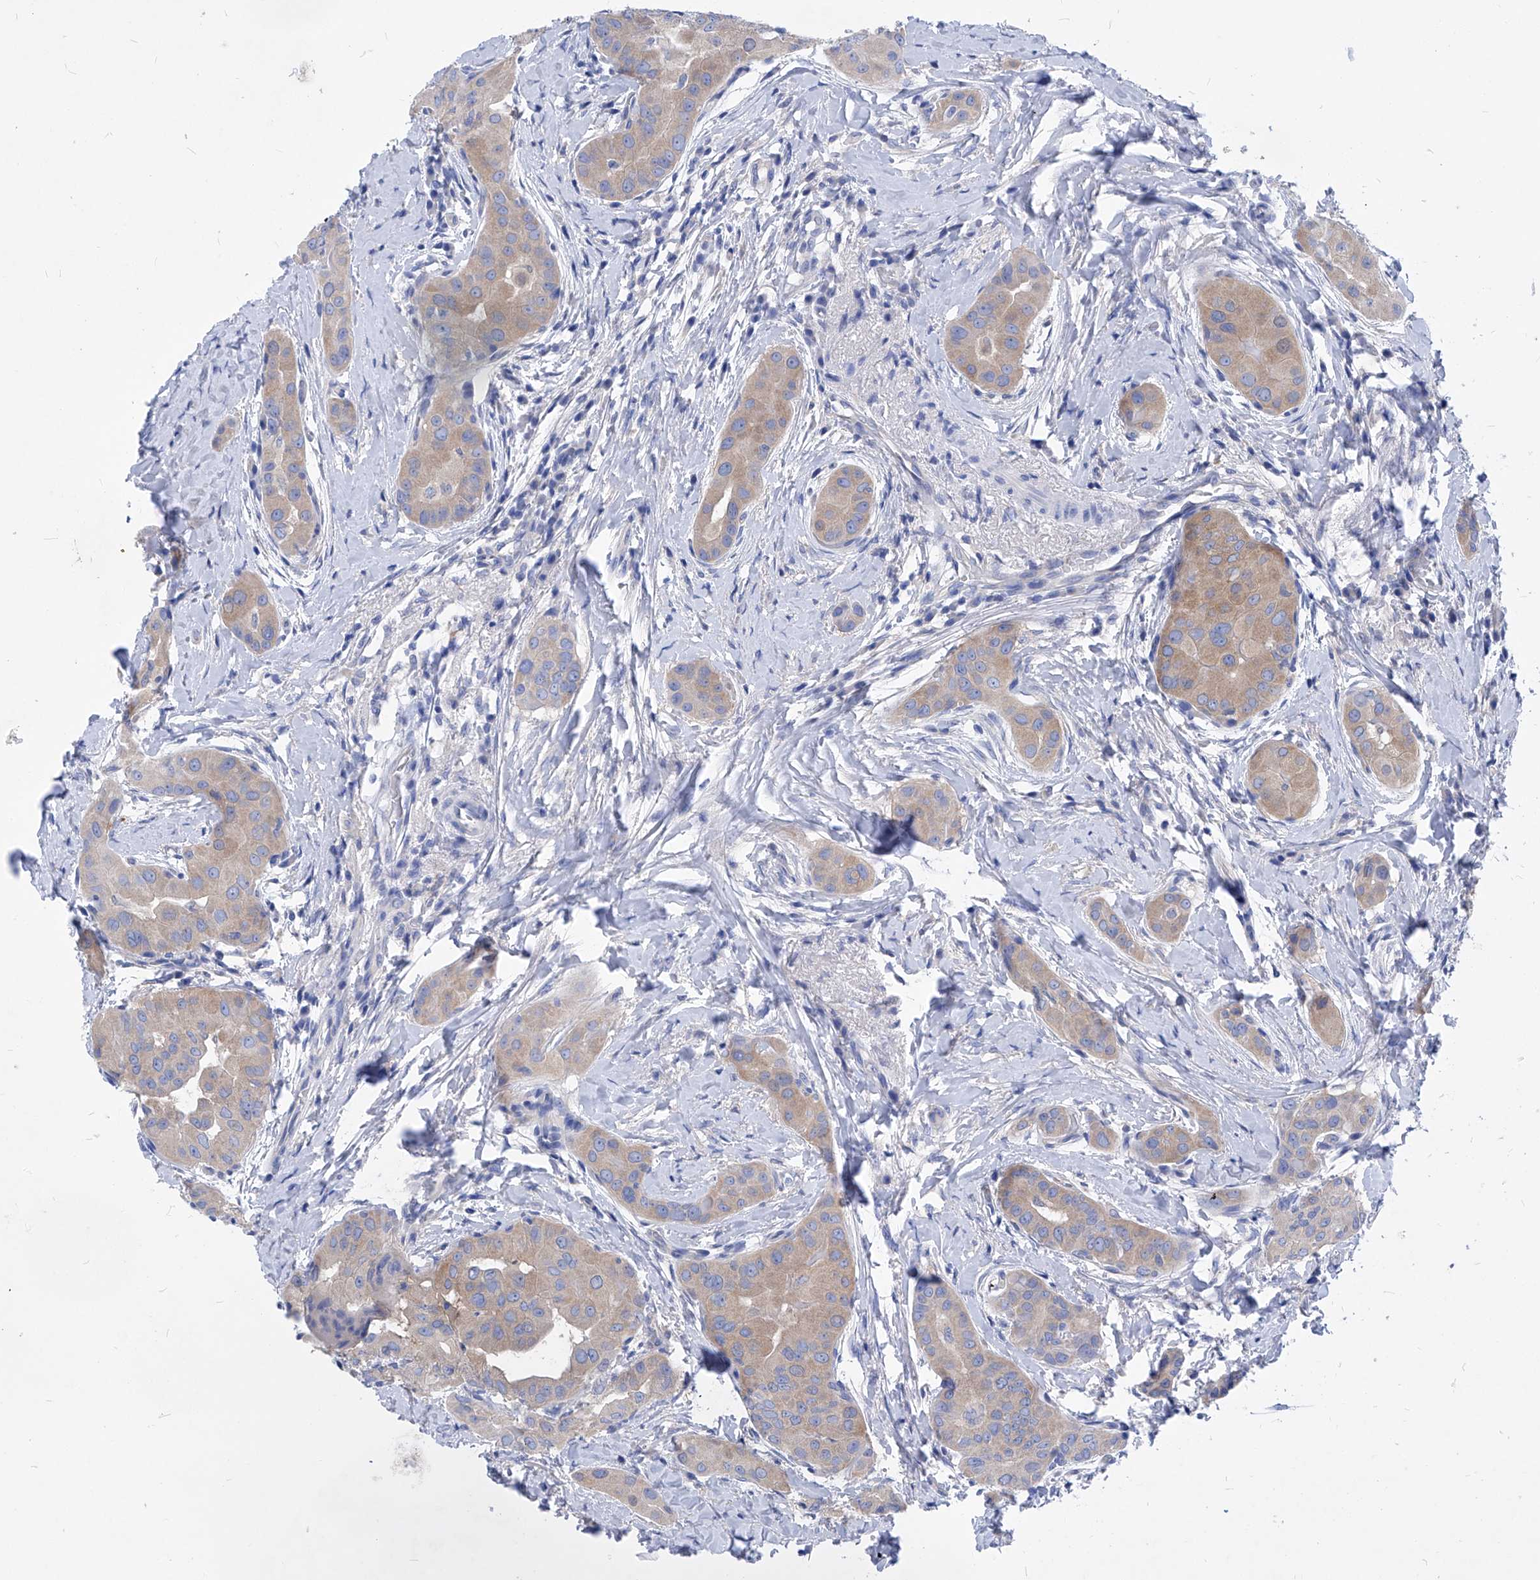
{"staining": {"intensity": "weak", "quantity": "25%-75%", "location": "cytoplasmic/membranous"}, "tissue": "thyroid cancer", "cell_type": "Tumor cells", "image_type": "cancer", "snomed": [{"axis": "morphology", "description": "Papillary adenocarcinoma, NOS"}, {"axis": "topography", "description": "Thyroid gland"}], "caption": "A low amount of weak cytoplasmic/membranous staining is present in about 25%-75% of tumor cells in thyroid cancer (papillary adenocarcinoma) tissue.", "gene": "XPNPEP1", "patient": {"sex": "male", "age": 33}}